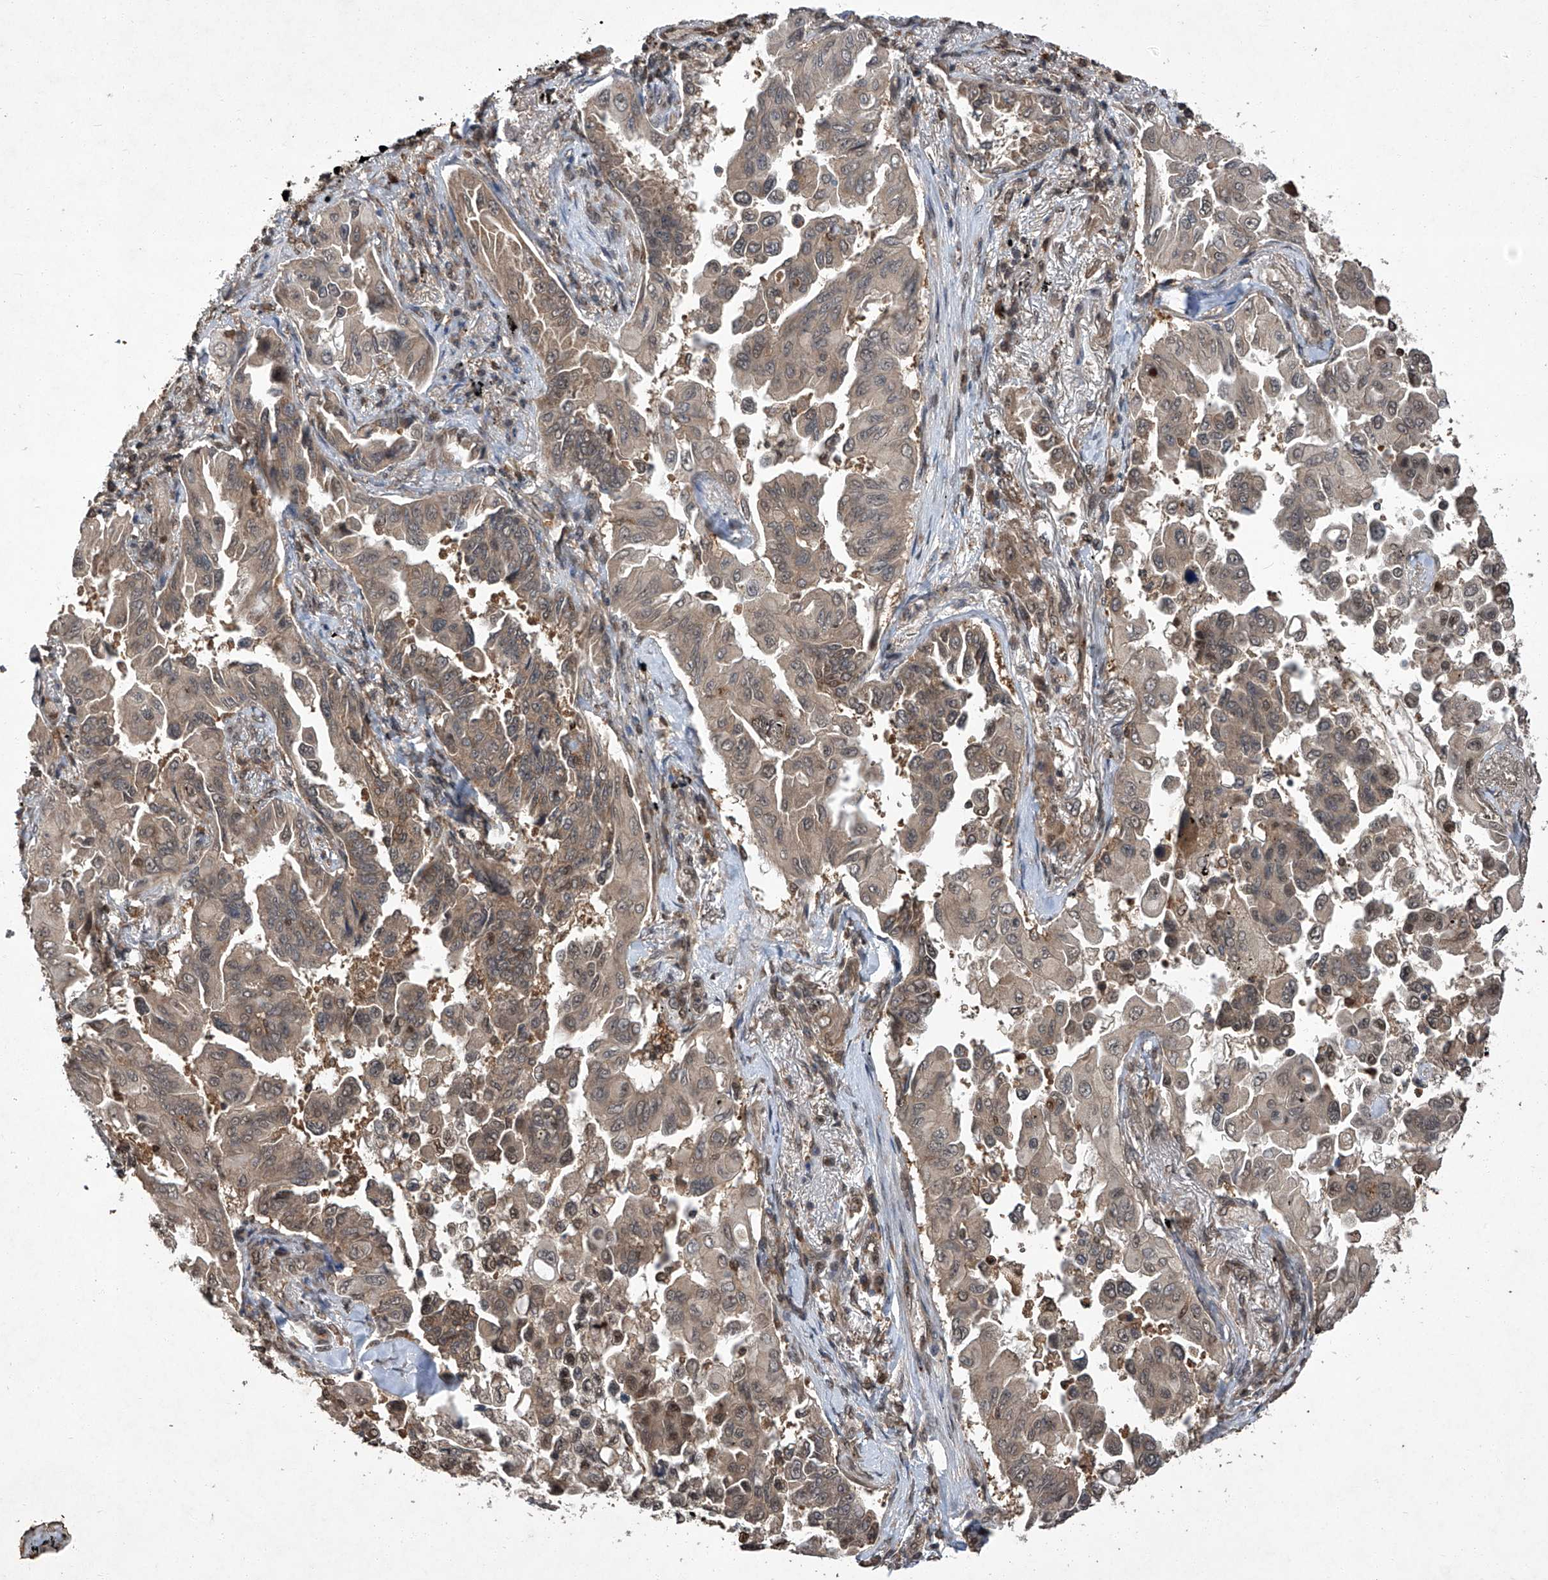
{"staining": {"intensity": "moderate", "quantity": ">75%", "location": "cytoplasmic/membranous,nuclear"}, "tissue": "lung cancer", "cell_type": "Tumor cells", "image_type": "cancer", "snomed": [{"axis": "morphology", "description": "Adenocarcinoma, NOS"}, {"axis": "topography", "description": "Lung"}], "caption": "About >75% of tumor cells in human lung cancer (adenocarcinoma) demonstrate moderate cytoplasmic/membranous and nuclear protein positivity as visualized by brown immunohistochemical staining.", "gene": "TSNAX", "patient": {"sex": "female", "age": 67}}